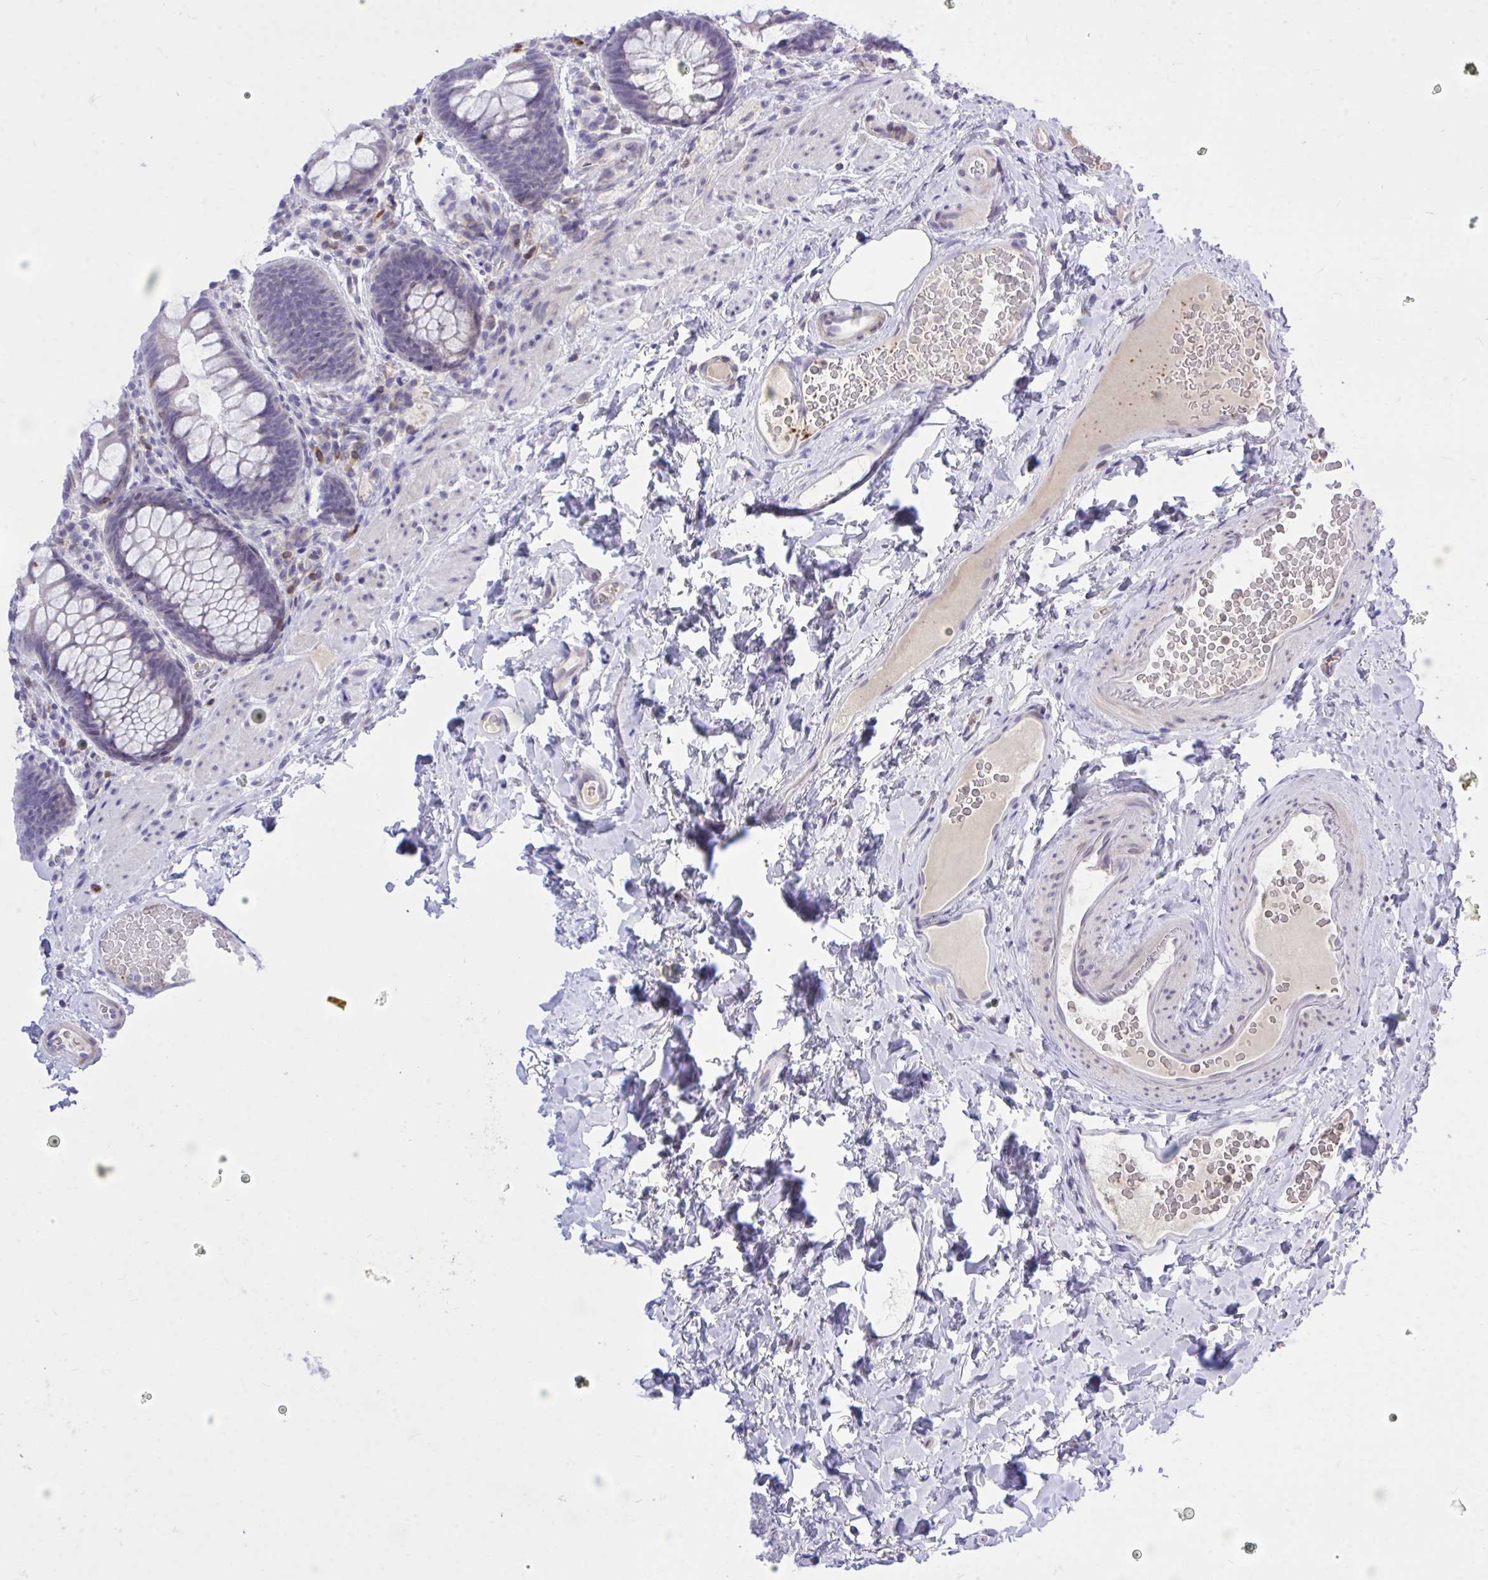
{"staining": {"intensity": "weak", "quantity": "<25%", "location": "cytoplasmic/membranous"}, "tissue": "rectum", "cell_type": "Glandular cells", "image_type": "normal", "snomed": [{"axis": "morphology", "description": "Normal tissue, NOS"}, {"axis": "topography", "description": "Rectum"}], "caption": "High power microscopy micrograph of an immunohistochemistry photomicrograph of unremarkable rectum, revealing no significant staining in glandular cells. Nuclei are stained in blue.", "gene": "CXCL8", "patient": {"sex": "female", "age": 69}}